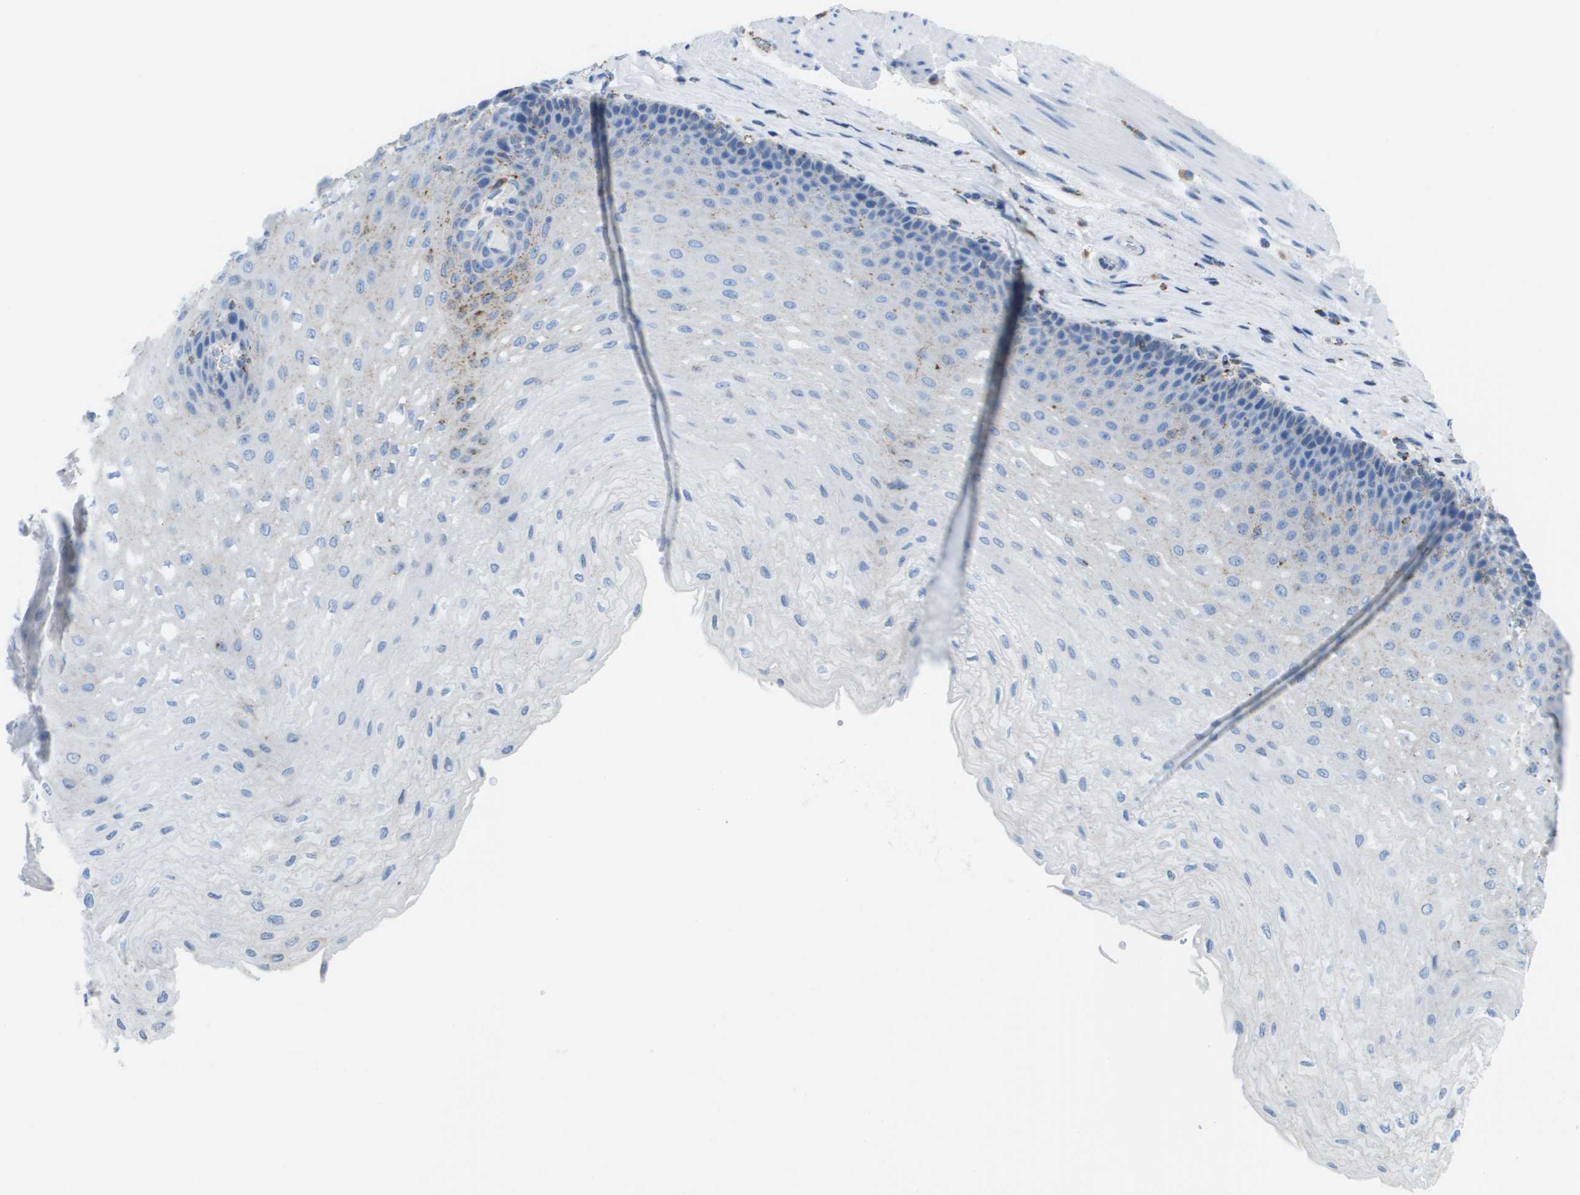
{"staining": {"intensity": "weak", "quantity": "<25%", "location": "cytoplasmic/membranous"}, "tissue": "esophagus", "cell_type": "Squamous epithelial cells", "image_type": "normal", "snomed": [{"axis": "morphology", "description": "Normal tissue, NOS"}, {"axis": "topography", "description": "Esophagus"}], "caption": "Histopathology image shows no significant protein staining in squamous epithelial cells of unremarkable esophagus.", "gene": "PRCP", "patient": {"sex": "female", "age": 72}}